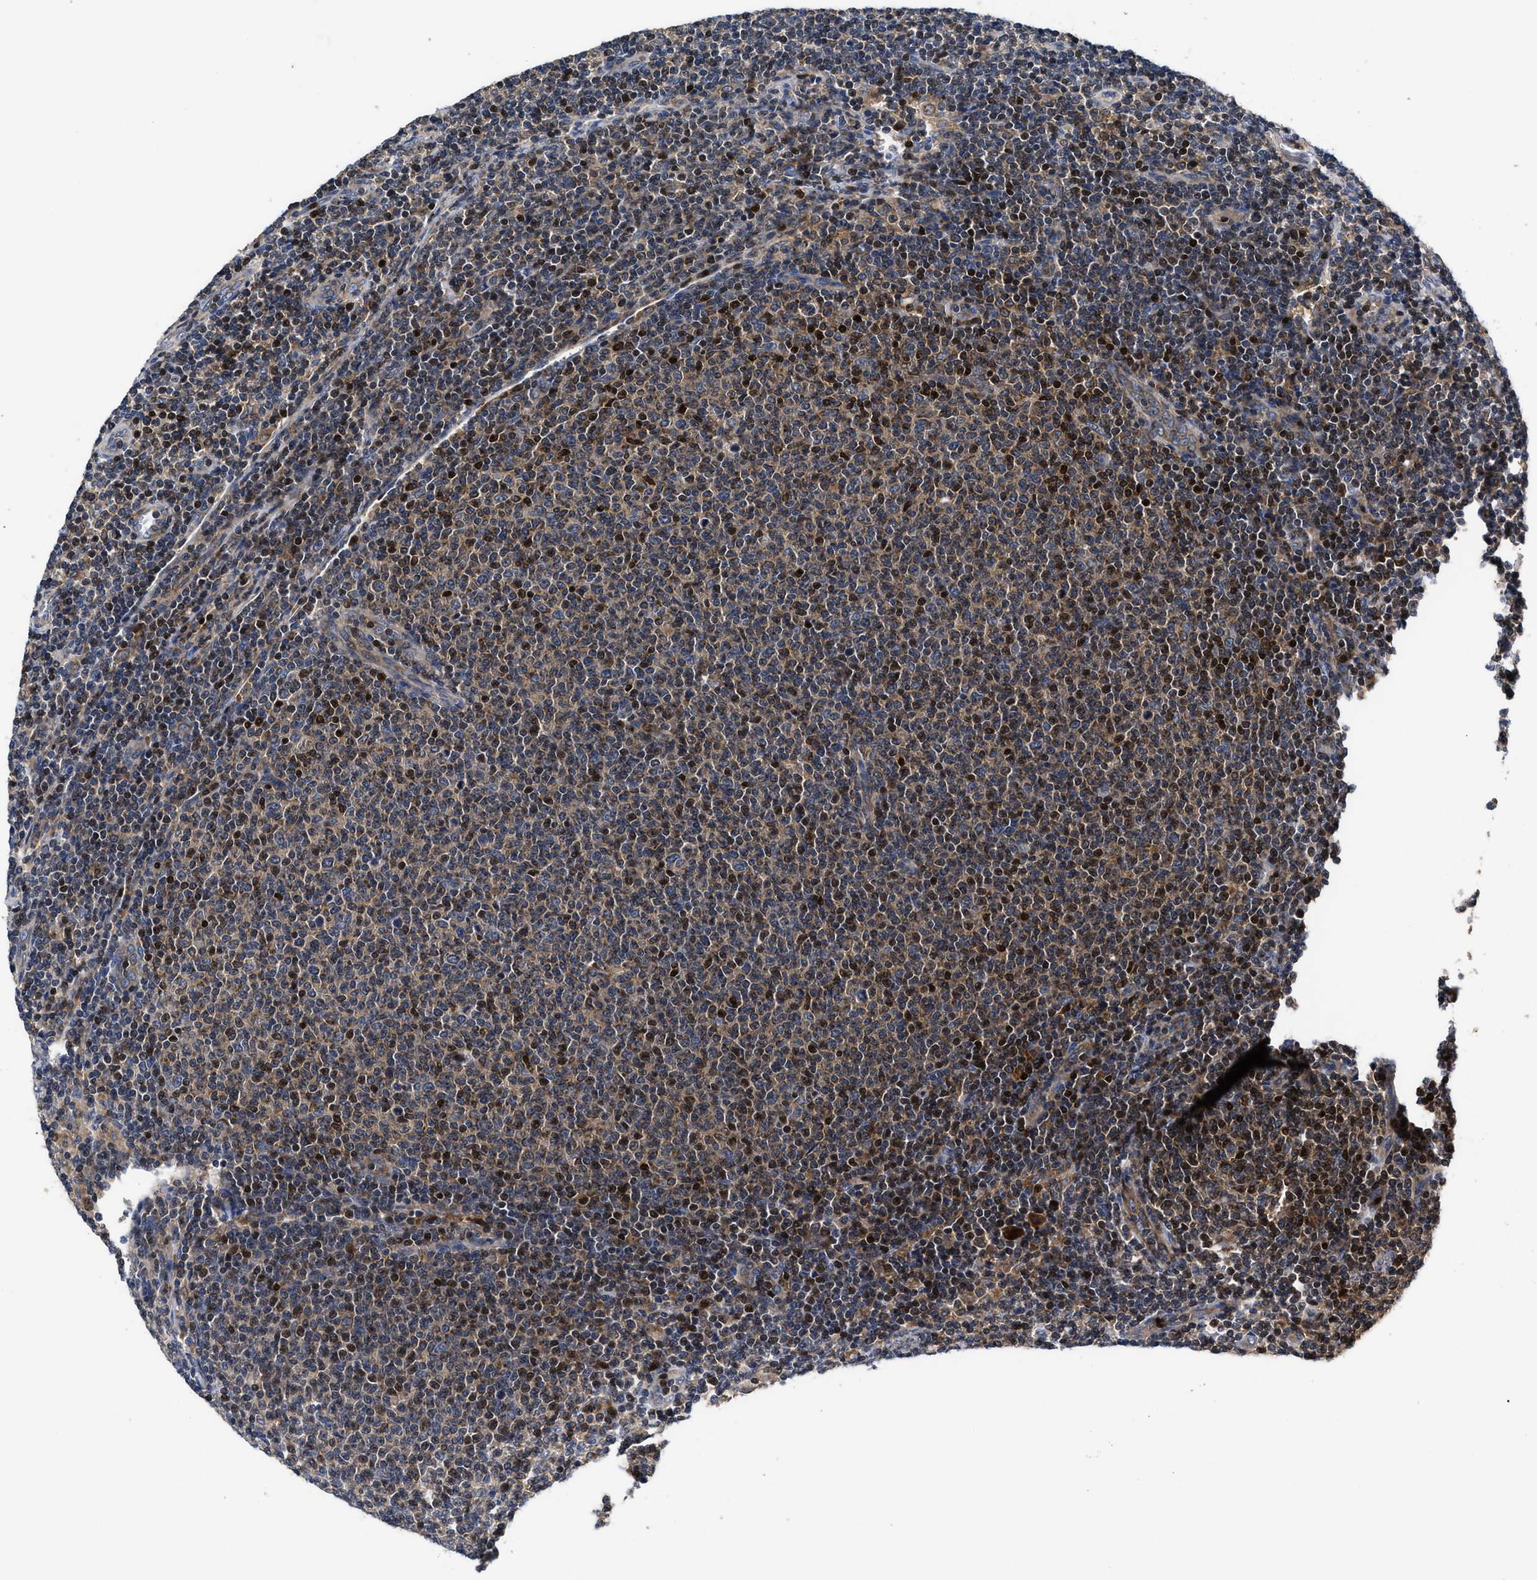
{"staining": {"intensity": "strong", "quantity": ">75%", "location": "cytoplasmic/membranous,nuclear"}, "tissue": "lymphoma", "cell_type": "Tumor cells", "image_type": "cancer", "snomed": [{"axis": "morphology", "description": "Malignant lymphoma, non-Hodgkin's type, Low grade"}, {"axis": "topography", "description": "Lymph node"}], "caption": "This is an image of IHC staining of low-grade malignant lymphoma, non-Hodgkin's type, which shows strong positivity in the cytoplasmic/membranous and nuclear of tumor cells.", "gene": "YBEY", "patient": {"sex": "male", "age": 66}}